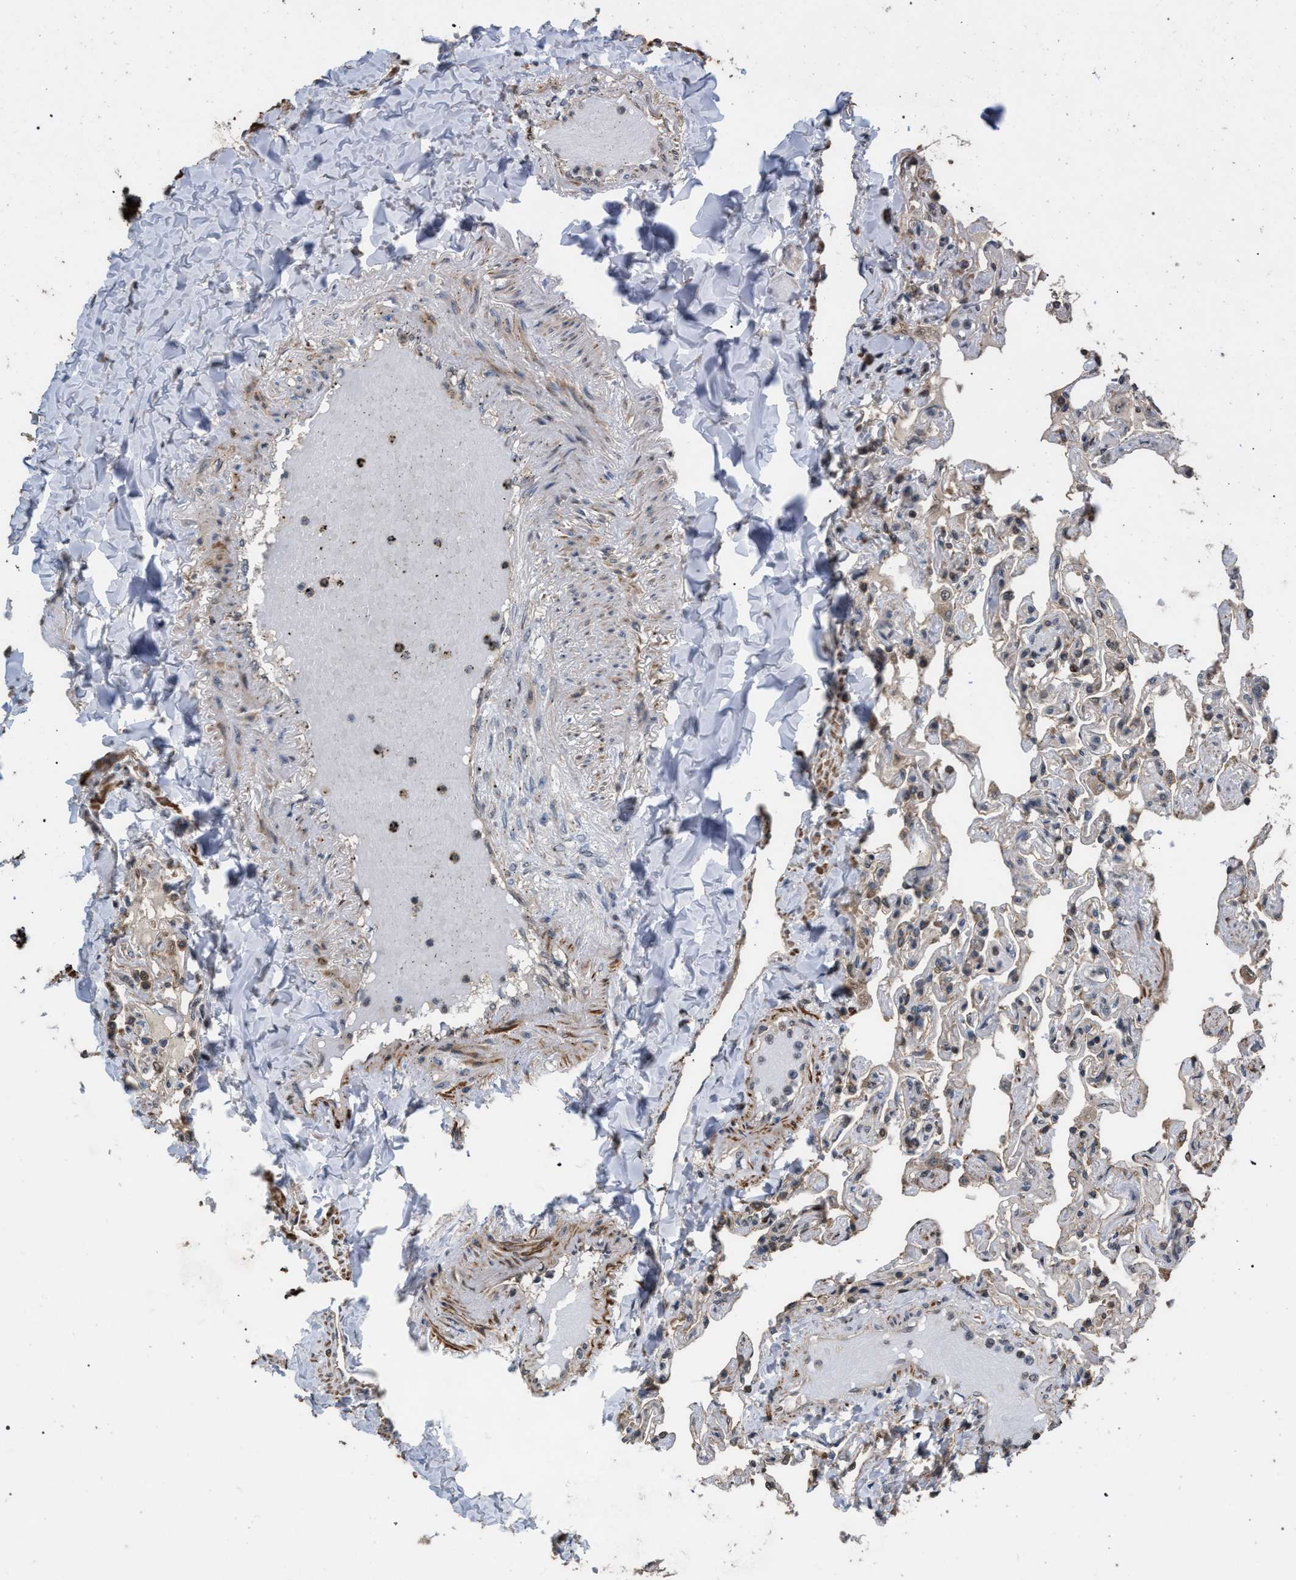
{"staining": {"intensity": "moderate", "quantity": "<25%", "location": "cytoplasmic/membranous"}, "tissue": "lung", "cell_type": "Alveolar cells", "image_type": "normal", "snomed": [{"axis": "morphology", "description": "Normal tissue, NOS"}, {"axis": "topography", "description": "Lung"}], "caption": "Brown immunohistochemical staining in normal lung shows moderate cytoplasmic/membranous expression in about <25% of alveolar cells. (IHC, brightfield microscopy, high magnification).", "gene": "NAA35", "patient": {"sex": "male", "age": 21}}